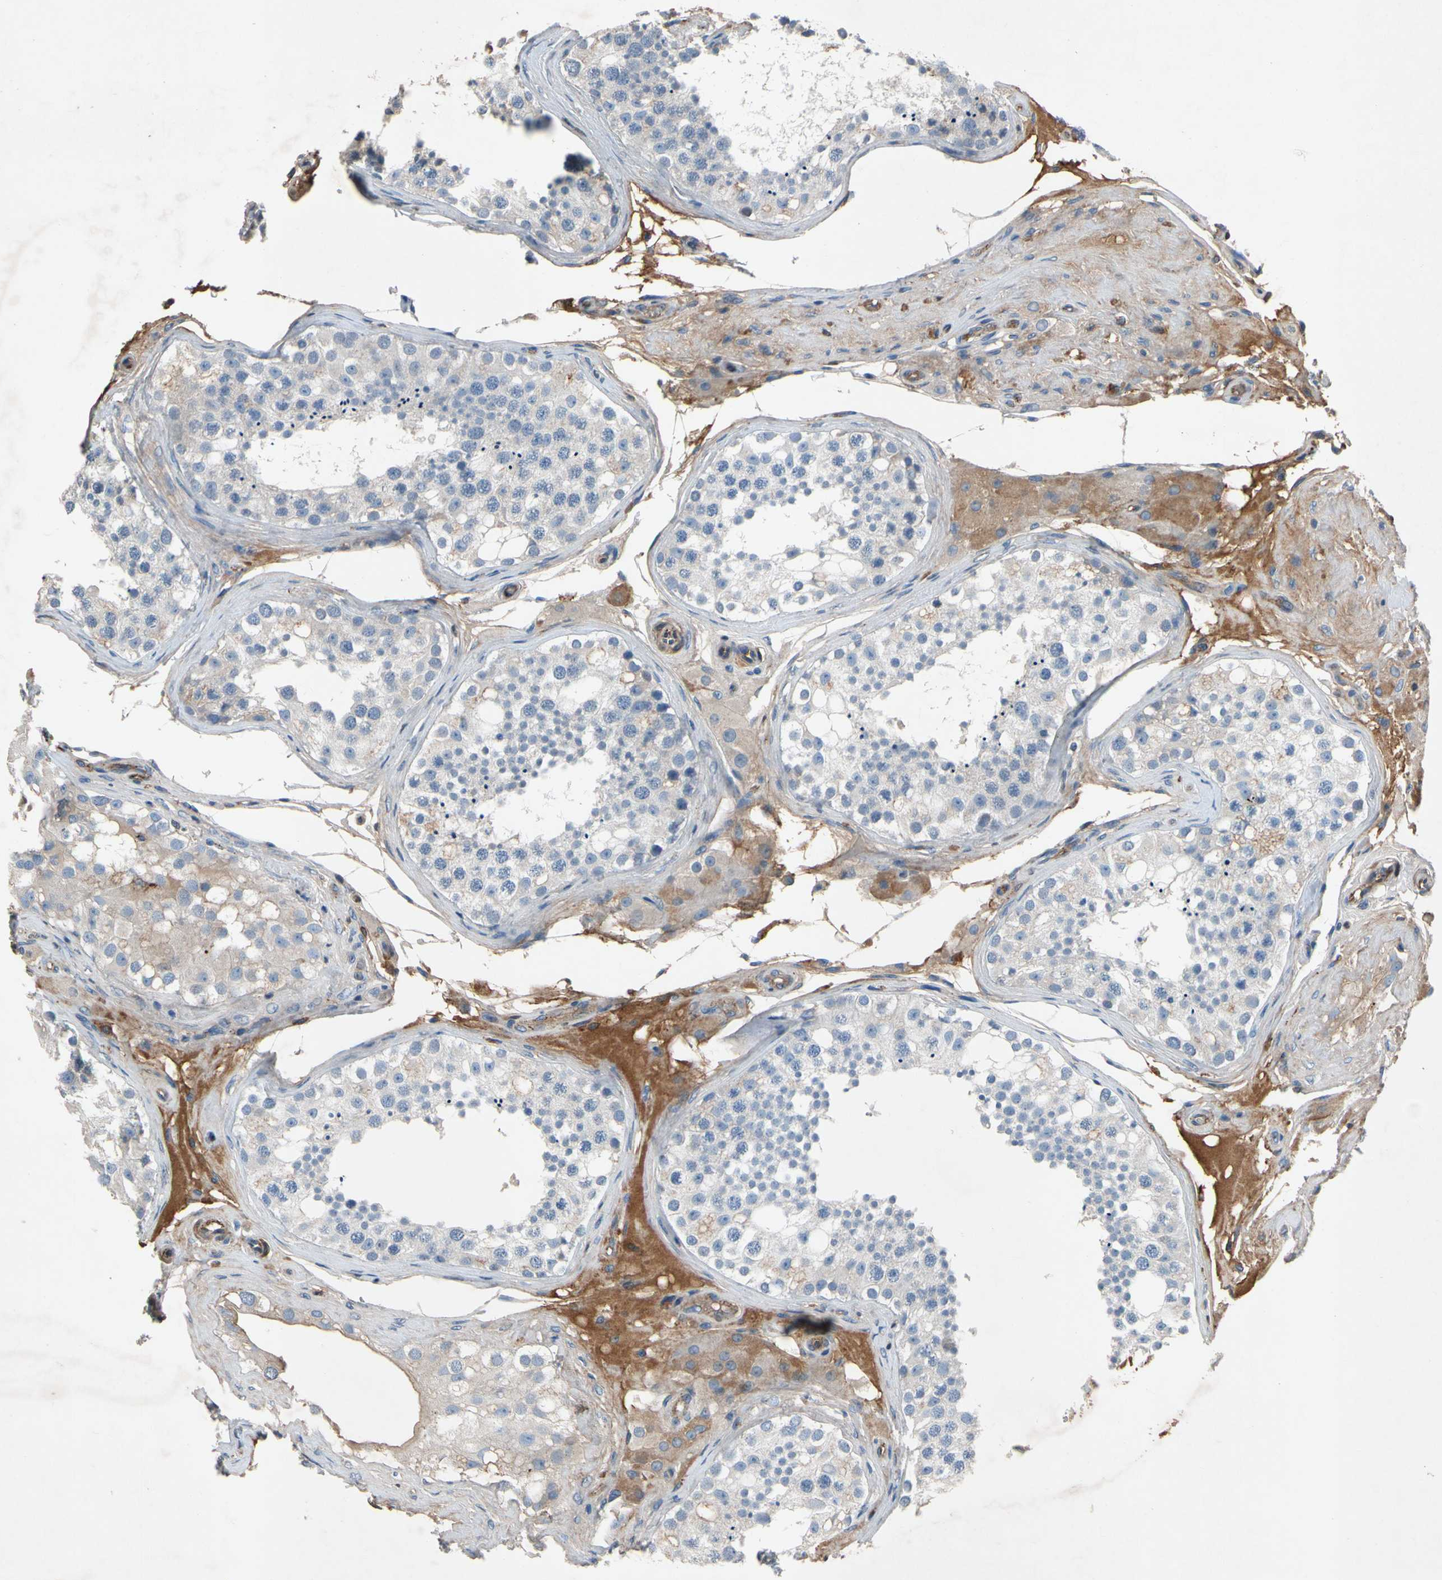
{"staining": {"intensity": "weak", "quantity": "25%-75%", "location": "cytoplasmic/membranous"}, "tissue": "testis", "cell_type": "Cells in seminiferous ducts", "image_type": "normal", "snomed": [{"axis": "morphology", "description": "Normal tissue, NOS"}, {"axis": "topography", "description": "Testis"}], "caption": "Cells in seminiferous ducts reveal low levels of weak cytoplasmic/membranous expression in about 25%-75% of cells in benign testis.", "gene": "NDFIP2", "patient": {"sex": "male", "age": 68}}